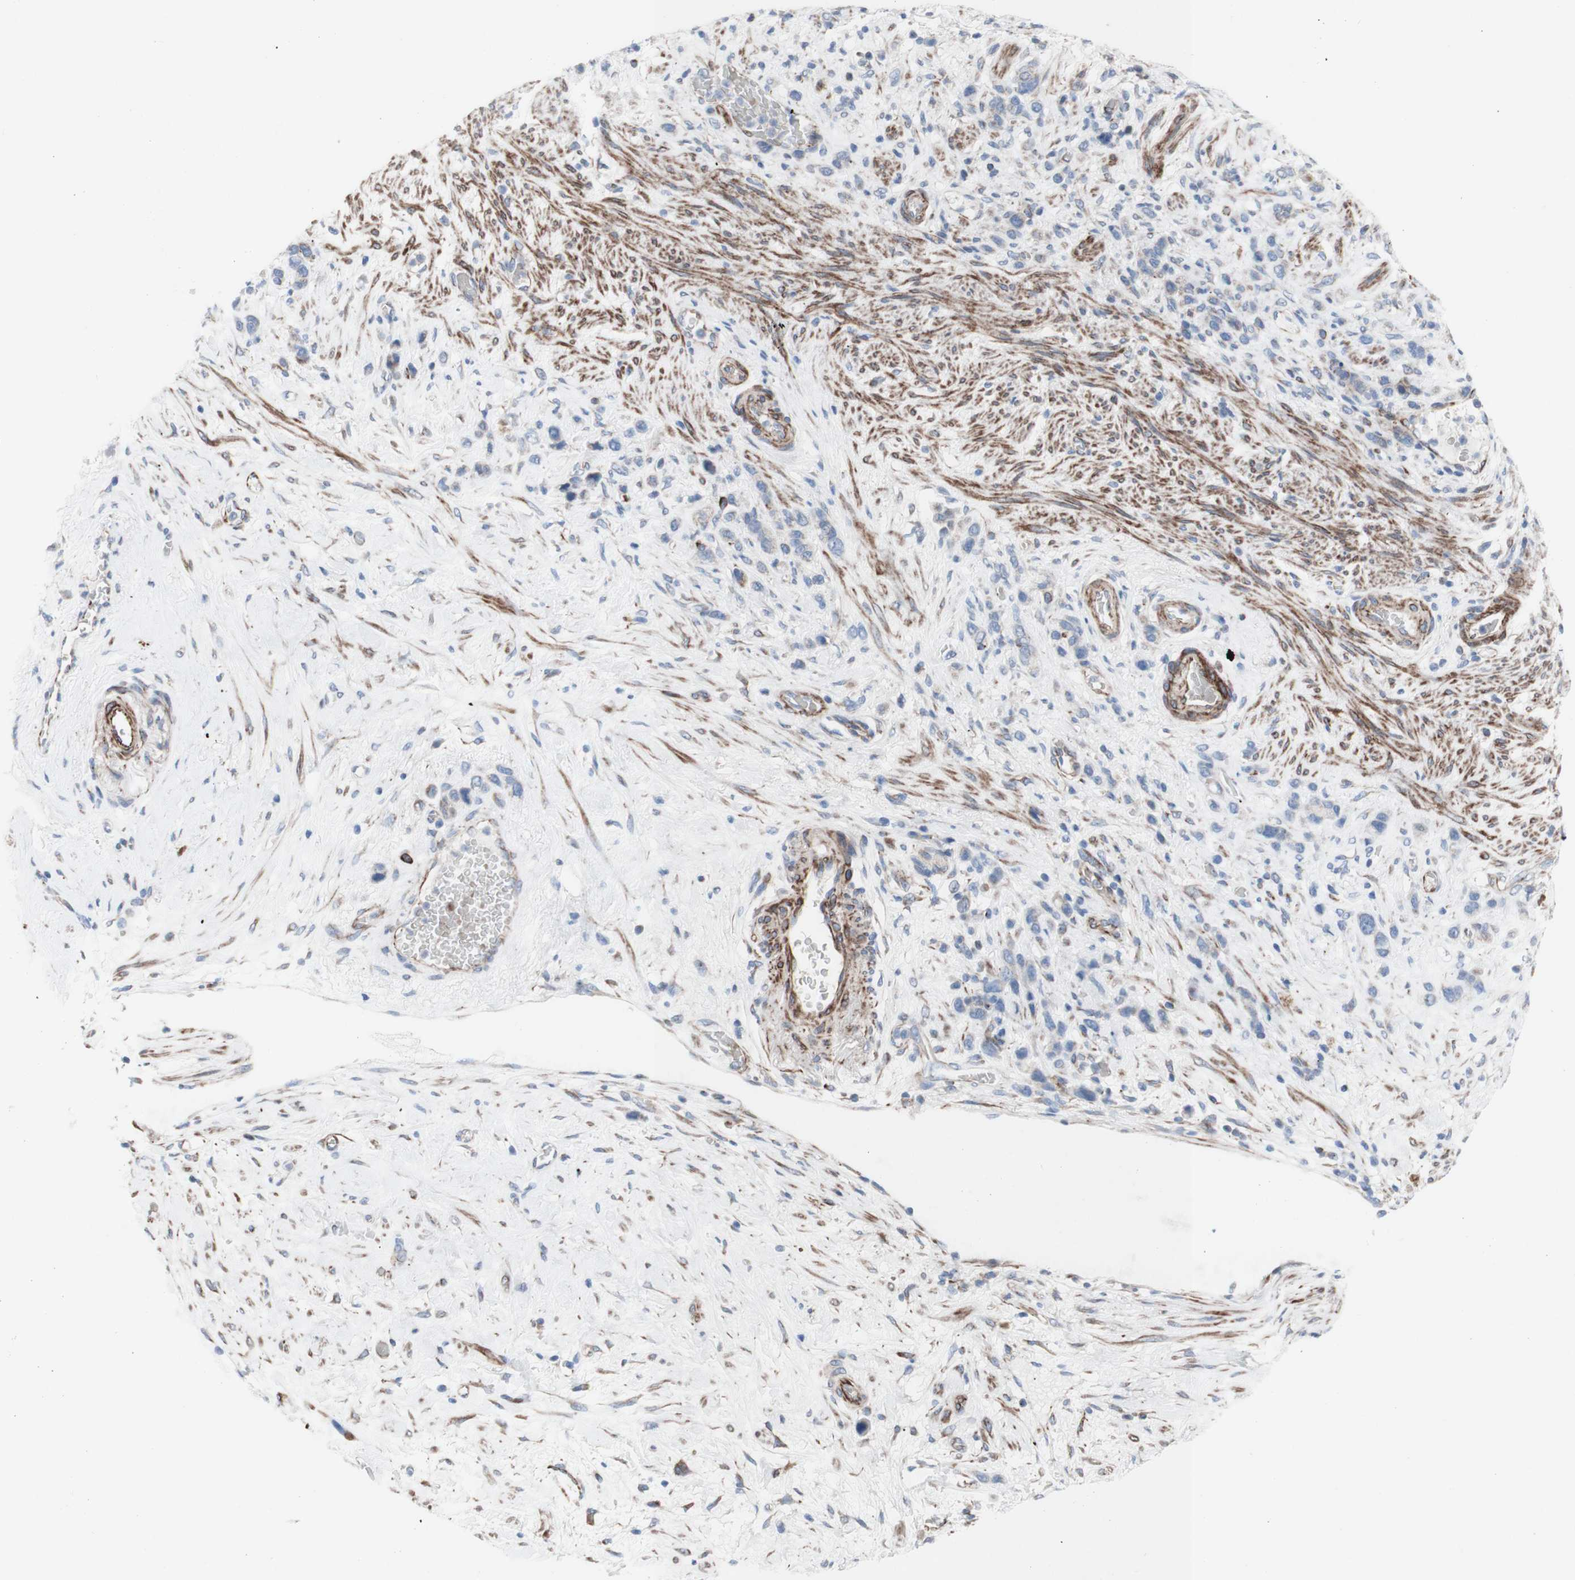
{"staining": {"intensity": "negative", "quantity": "none", "location": "none"}, "tissue": "stomach cancer", "cell_type": "Tumor cells", "image_type": "cancer", "snomed": [{"axis": "morphology", "description": "Adenocarcinoma, NOS"}, {"axis": "morphology", "description": "Adenocarcinoma, High grade"}, {"axis": "topography", "description": "Stomach, upper"}, {"axis": "topography", "description": "Stomach, lower"}], "caption": "Human adenocarcinoma (stomach) stained for a protein using IHC exhibits no expression in tumor cells.", "gene": "AGPAT5", "patient": {"sex": "female", "age": 65}}